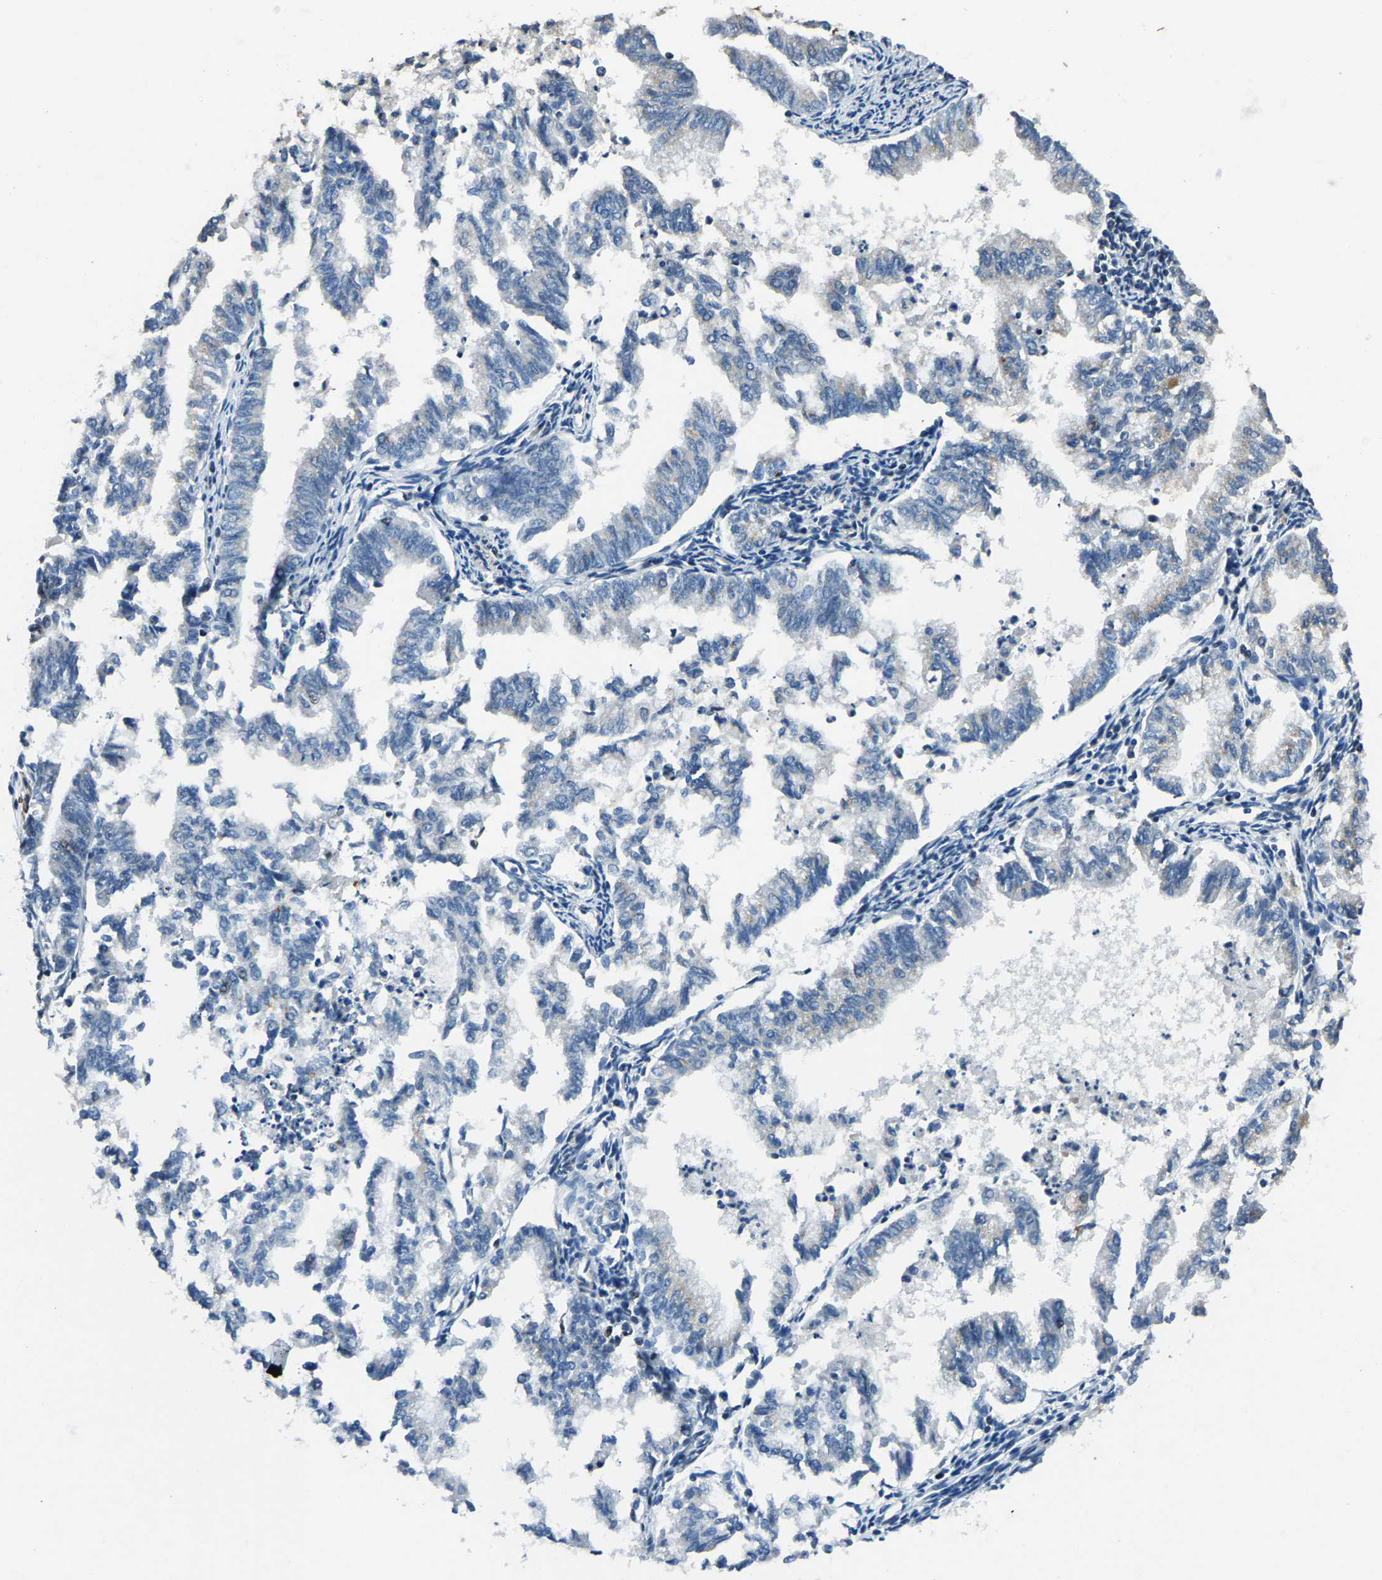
{"staining": {"intensity": "weak", "quantity": "<25%", "location": "nuclear"}, "tissue": "endometrial cancer", "cell_type": "Tumor cells", "image_type": "cancer", "snomed": [{"axis": "morphology", "description": "Necrosis, NOS"}, {"axis": "morphology", "description": "Adenocarcinoma, NOS"}, {"axis": "topography", "description": "Endometrium"}], "caption": "This is an immunohistochemistry (IHC) photomicrograph of endometrial cancer (adenocarcinoma). There is no positivity in tumor cells.", "gene": "PRCC", "patient": {"sex": "female", "age": 79}}